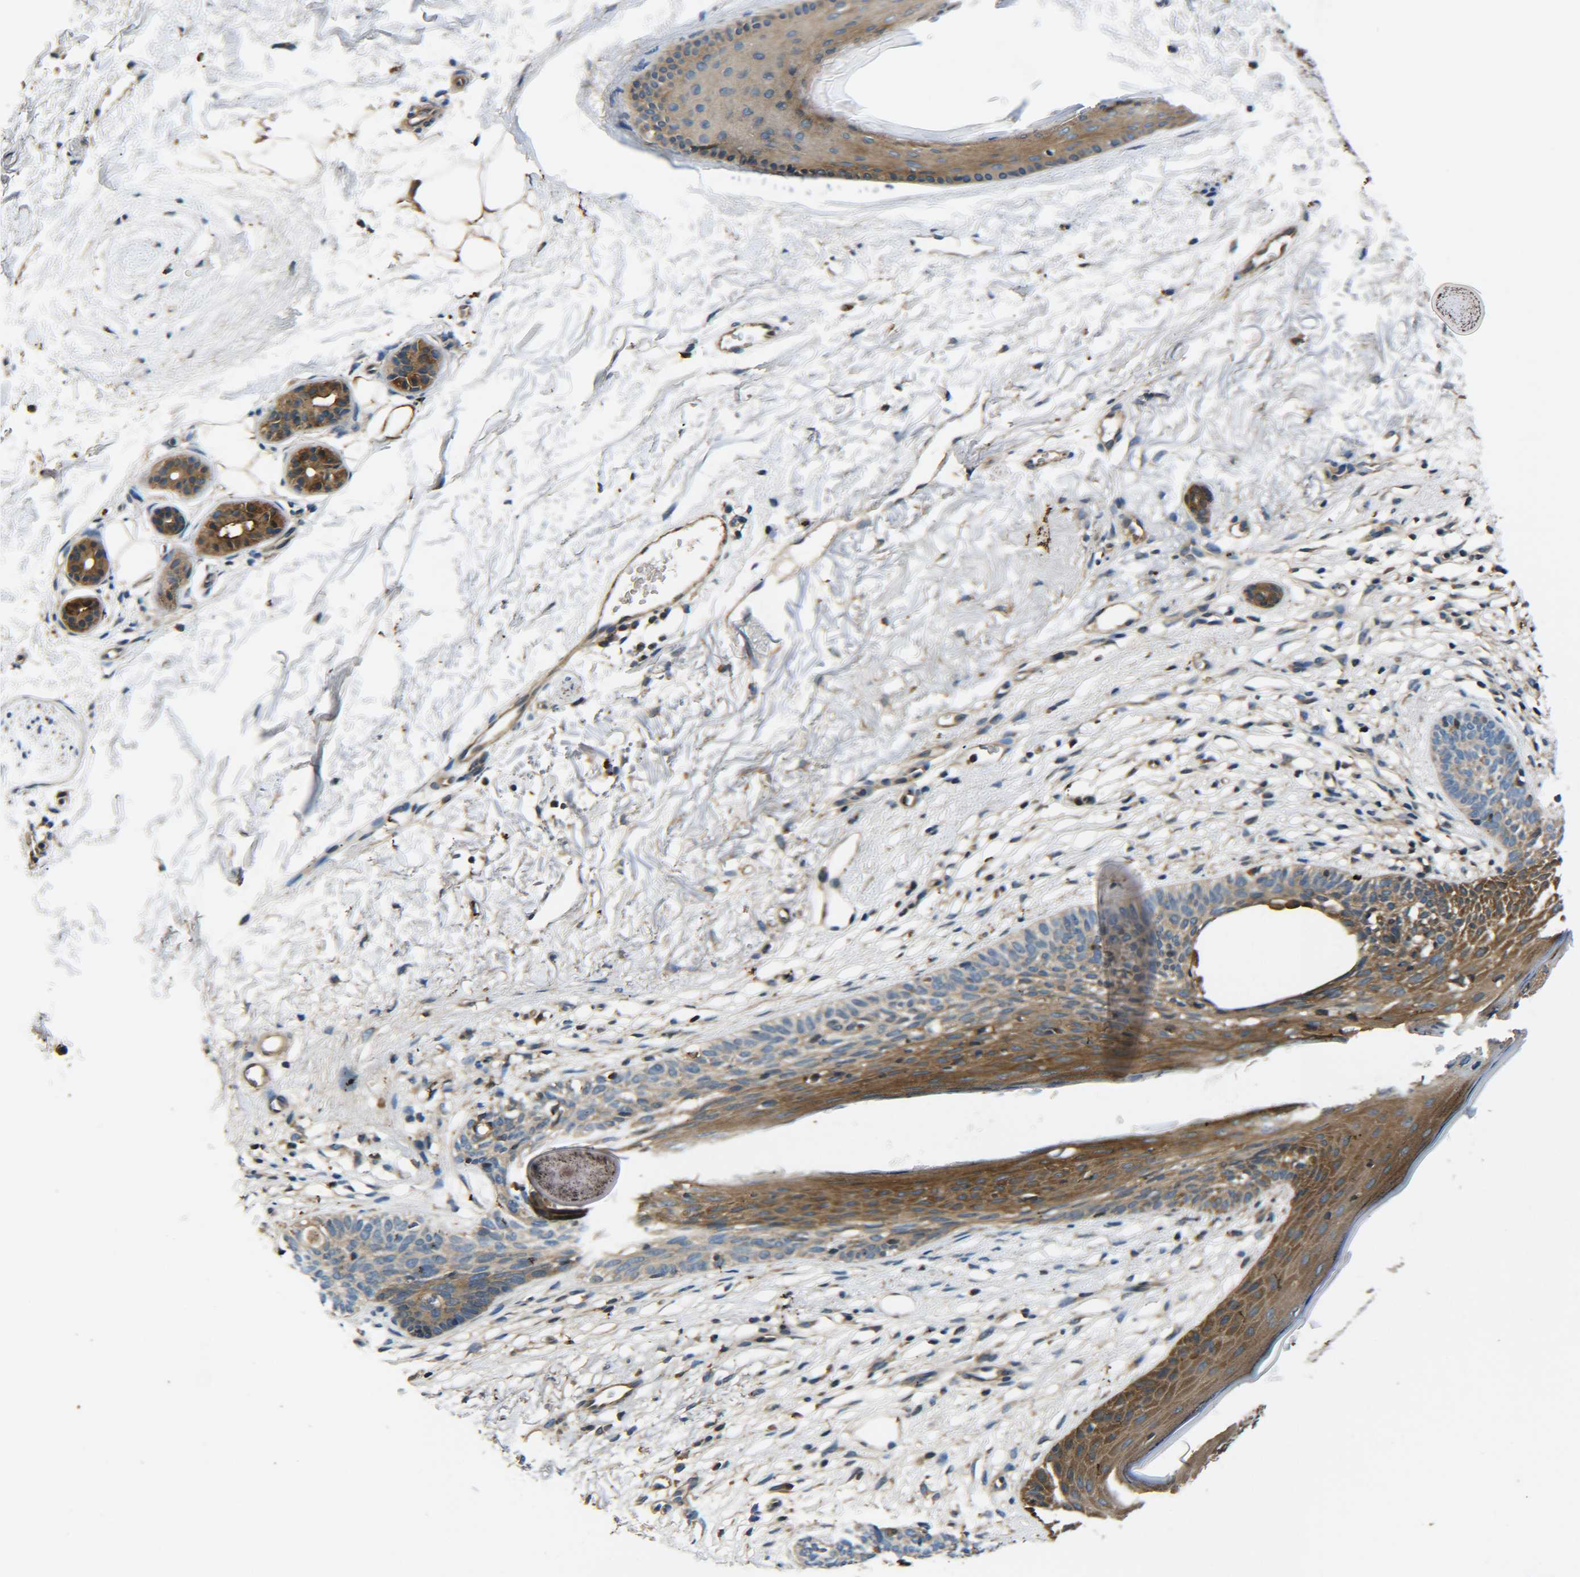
{"staining": {"intensity": "weak", "quantity": ">75%", "location": "cytoplasmic/membranous"}, "tissue": "skin cancer", "cell_type": "Tumor cells", "image_type": "cancer", "snomed": [{"axis": "morphology", "description": "Basal cell carcinoma"}, {"axis": "topography", "description": "Skin"}], "caption": "IHC image of human skin cancer stained for a protein (brown), which shows low levels of weak cytoplasmic/membranous expression in approximately >75% of tumor cells.", "gene": "PREB", "patient": {"sex": "female", "age": 70}}